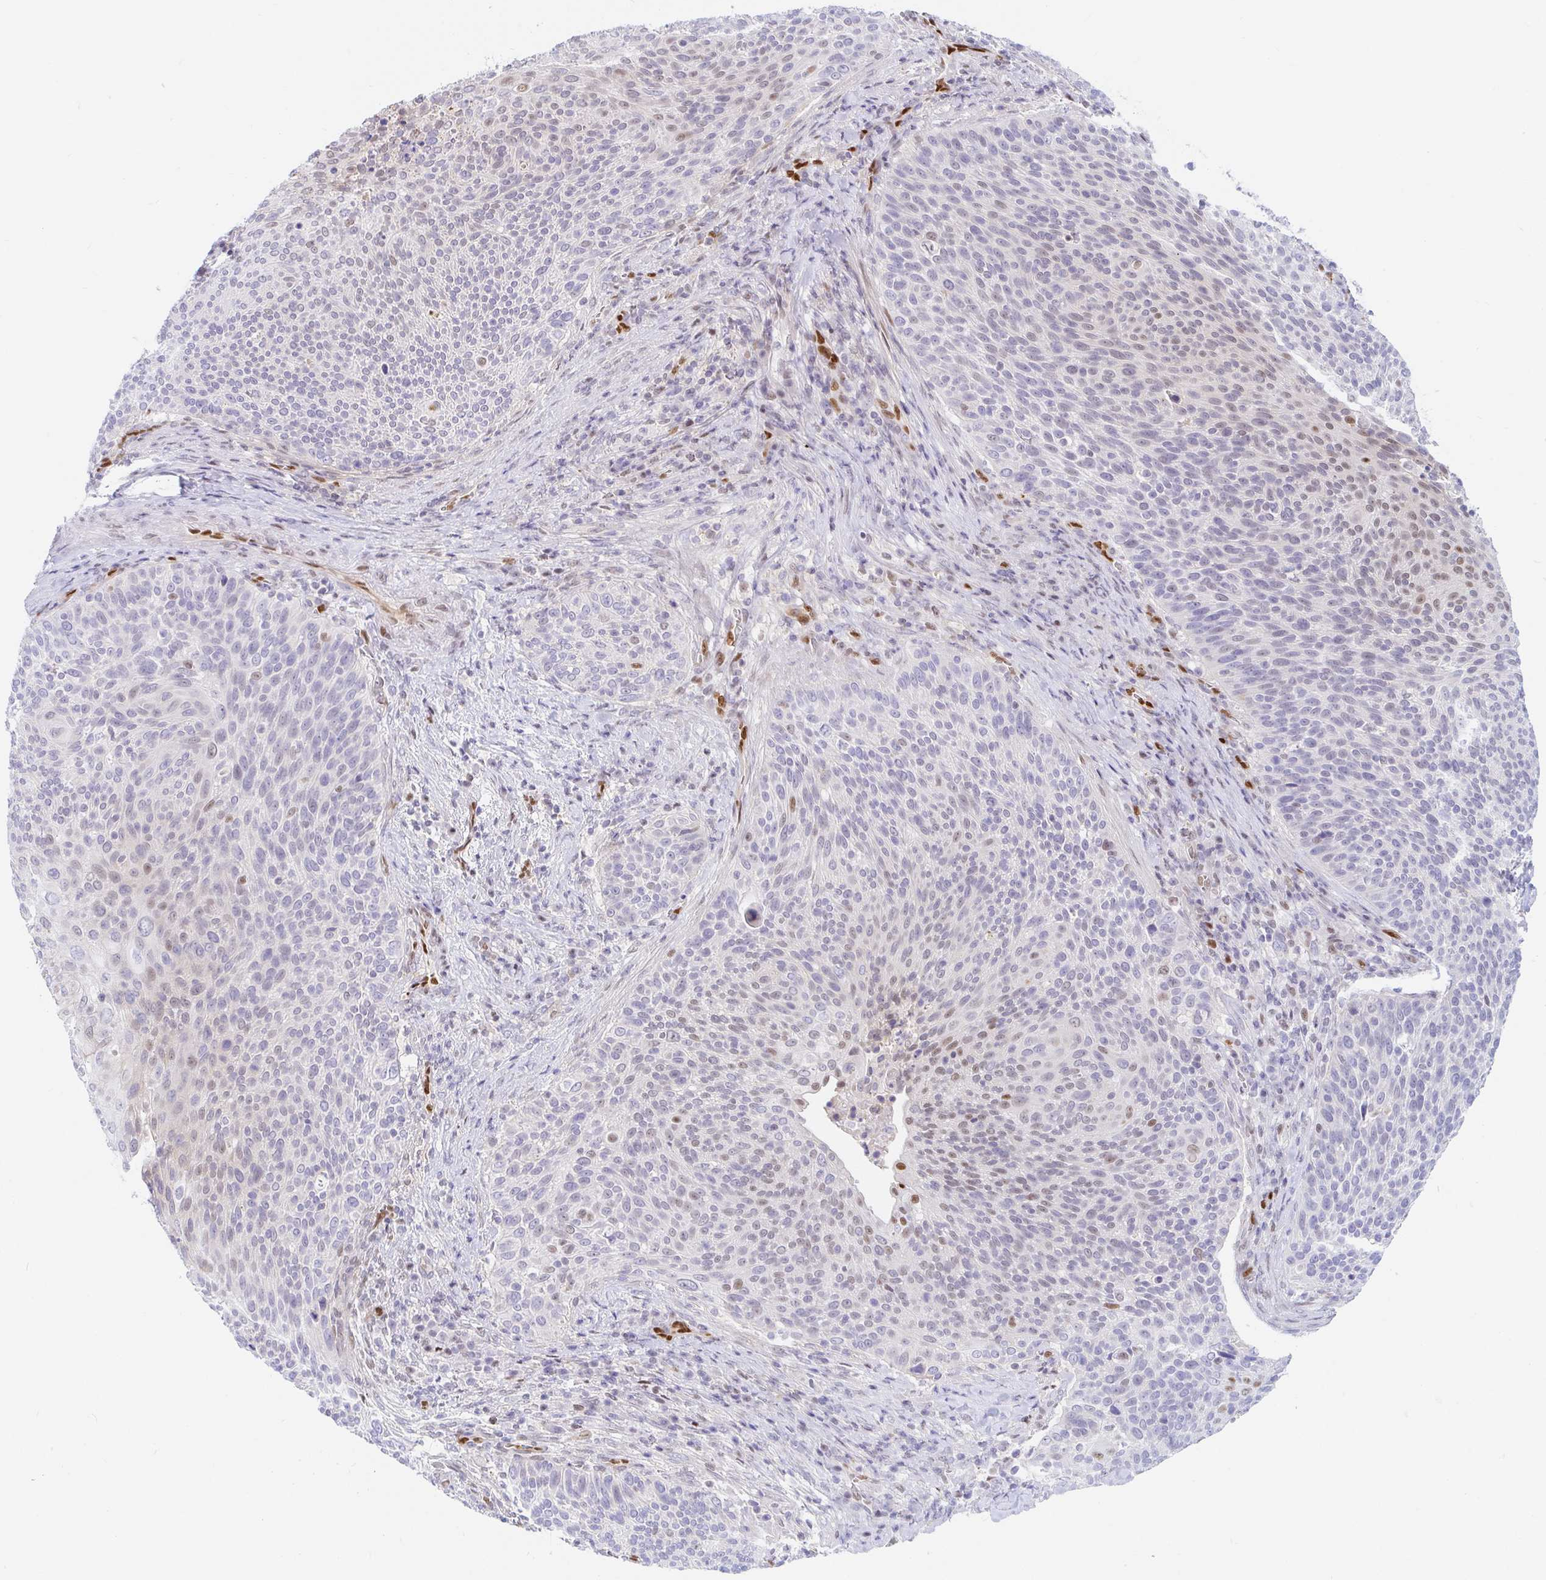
{"staining": {"intensity": "weak", "quantity": "<25%", "location": "nuclear"}, "tissue": "cervical cancer", "cell_type": "Tumor cells", "image_type": "cancer", "snomed": [{"axis": "morphology", "description": "Squamous cell carcinoma, NOS"}, {"axis": "topography", "description": "Cervix"}], "caption": "Cervical cancer (squamous cell carcinoma) was stained to show a protein in brown. There is no significant staining in tumor cells. The staining was performed using DAB to visualize the protein expression in brown, while the nuclei were stained in blue with hematoxylin (Magnification: 20x).", "gene": "HINFP", "patient": {"sex": "female", "age": 31}}